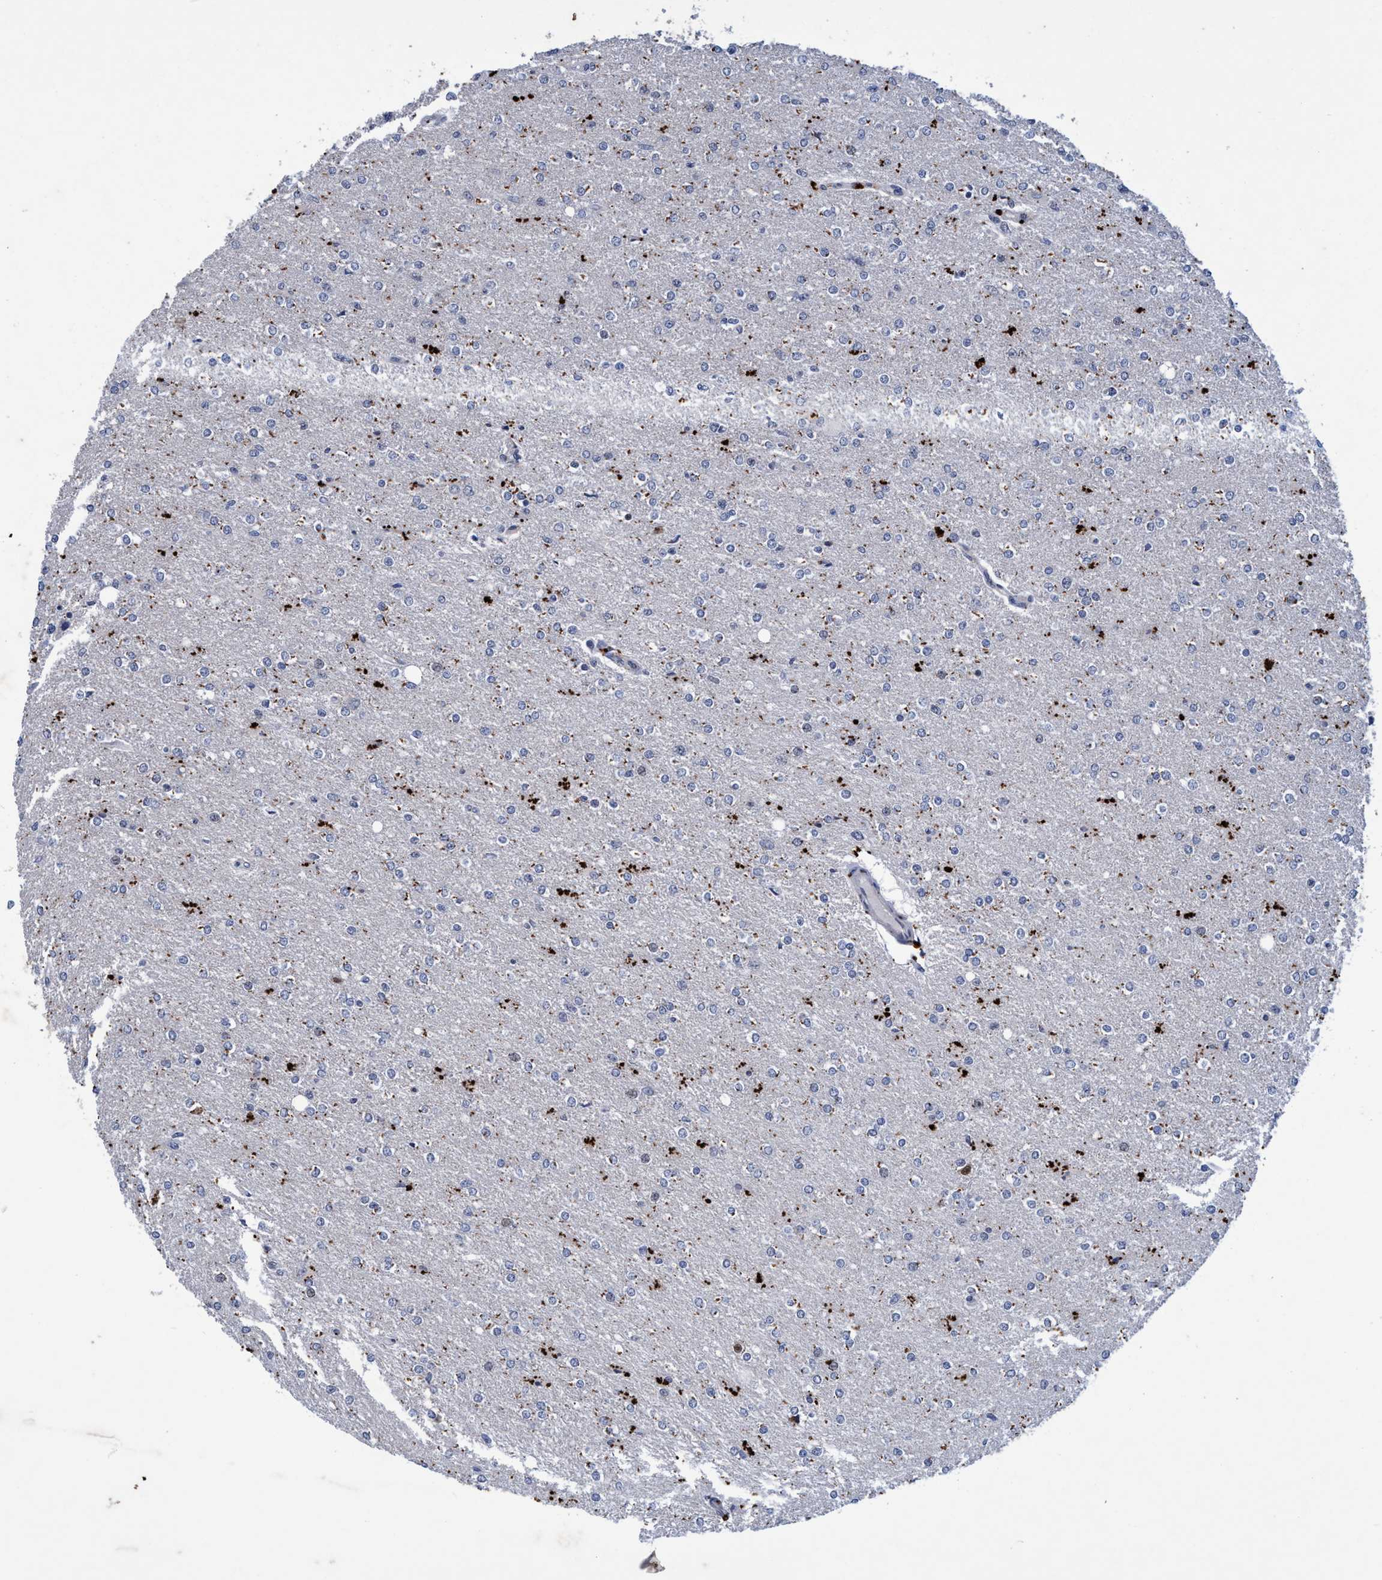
{"staining": {"intensity": "negative", "quantity": "none", "location": "none"}, "tissue": "glioma", "cell_type": "Tumor cells", "image_type": "cancer", "snomed": [{"axis": "morphology", "description": "Glioma, malignant, High grade"}, {"axis": "topography", "description": "Cerebral cortex"}], "caption": "This is an immunohistochemistry (IHC) photomicrograph of malignant high-grade glioma. There is no staining in tumor cells.", "gene": "GRB14", "patient": {"sex": "male", "age": 76}}